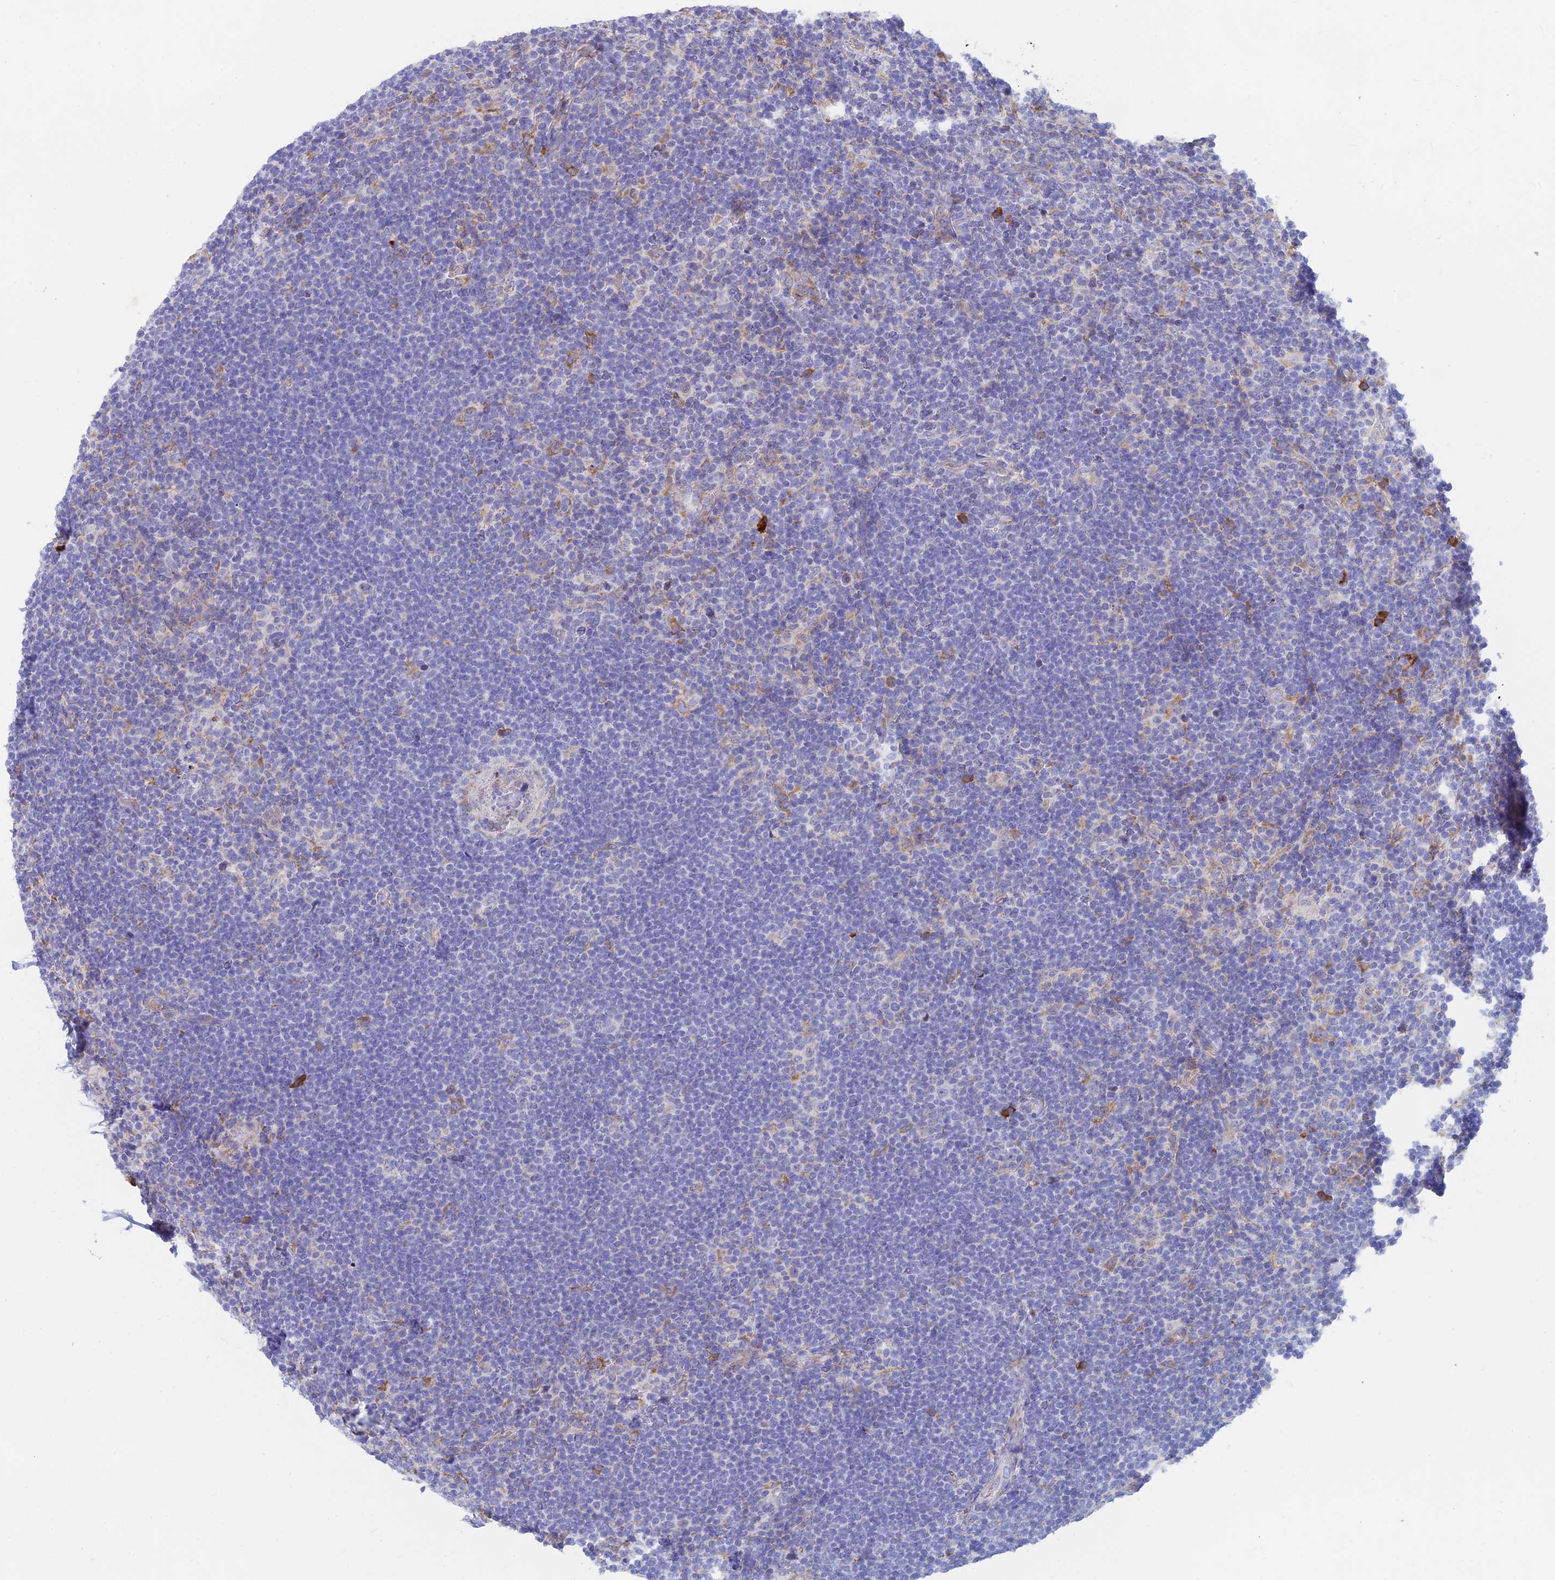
{"staining": {"intensity": "negative", "quantity": "none", "location": "none"}, "tissue": "lymphoma", "cell_type": "Tumor cells", "image_type": "cancer", "snomed": [{"axis": "morphology", "description": "Hodgkin's disease, NOS"}, {"axis": "topography", "description": "Lymph node"}], "caption": "DAB (3,3'-diaminobenzidine) immunohistochemical staining of human Hodgkin's disease exhibits no significant positivity in tumor cells. (DAB immunohistochemistry (IHC), high magnification).", "gene": "WDR35", "patient": {"sex": "female", "age": 57}}